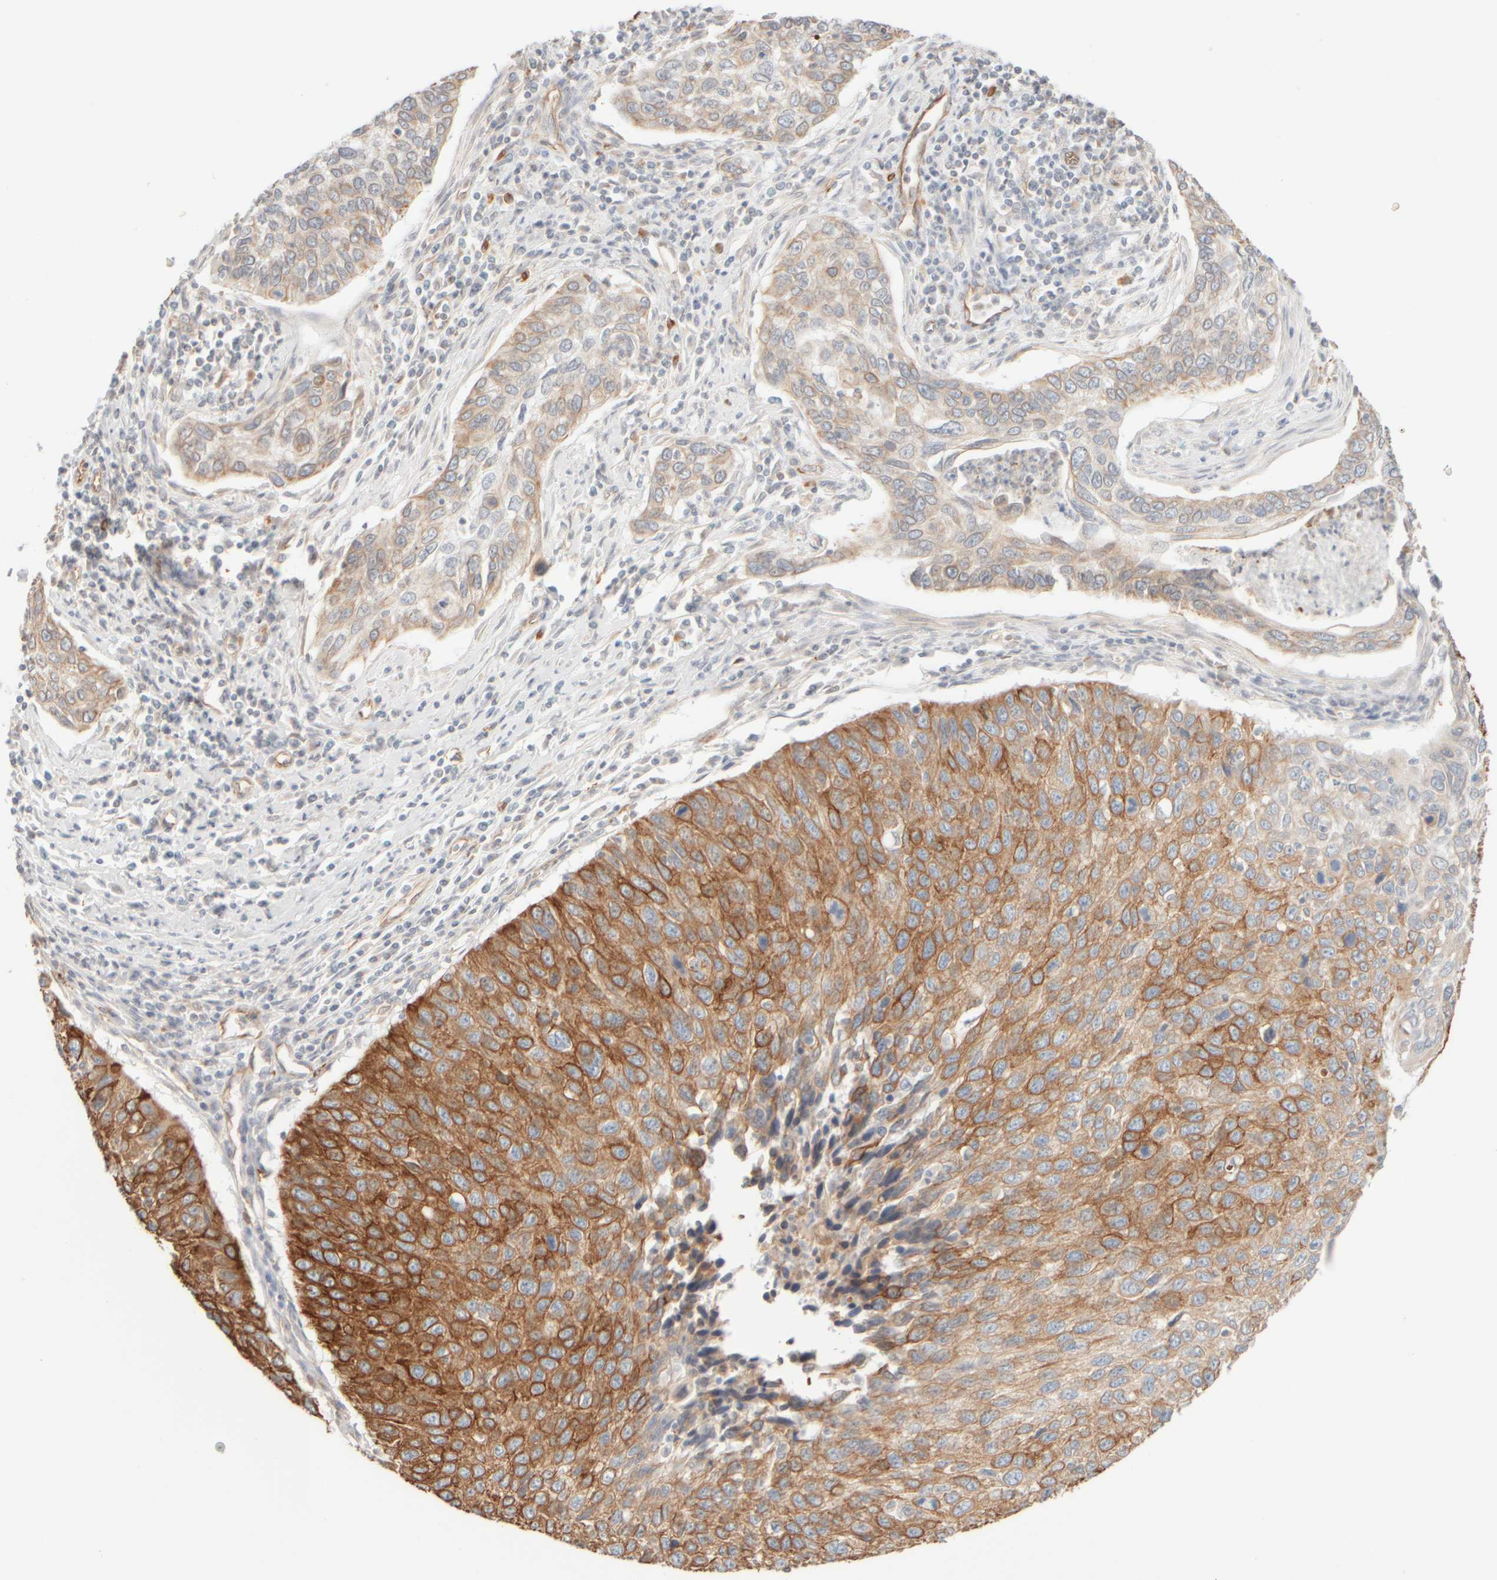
{"staining": {"intensity": "moderate", "quantity": "25%-75%", "location": "cytoplasmic/membranous"}, "tissue": "cervical cancer", "cell_type": "Tumor cells", "image_type": "cancer", "snomed": [{"axis": "morphology", "description": "Squamous cell carcinoma, NOS"}, {"axis": "topography", "description": "Cervix"}], "caption": "This micrograph shows immunohistochemistry (IHC) staining of human squamous cell carcinoma (cervical), with medium moderate cytoplasmic/membranous expression in about 25%-75% of tumor cells.", "gene": "KRT15", "patient": {"sex": "female", "age": 53}}